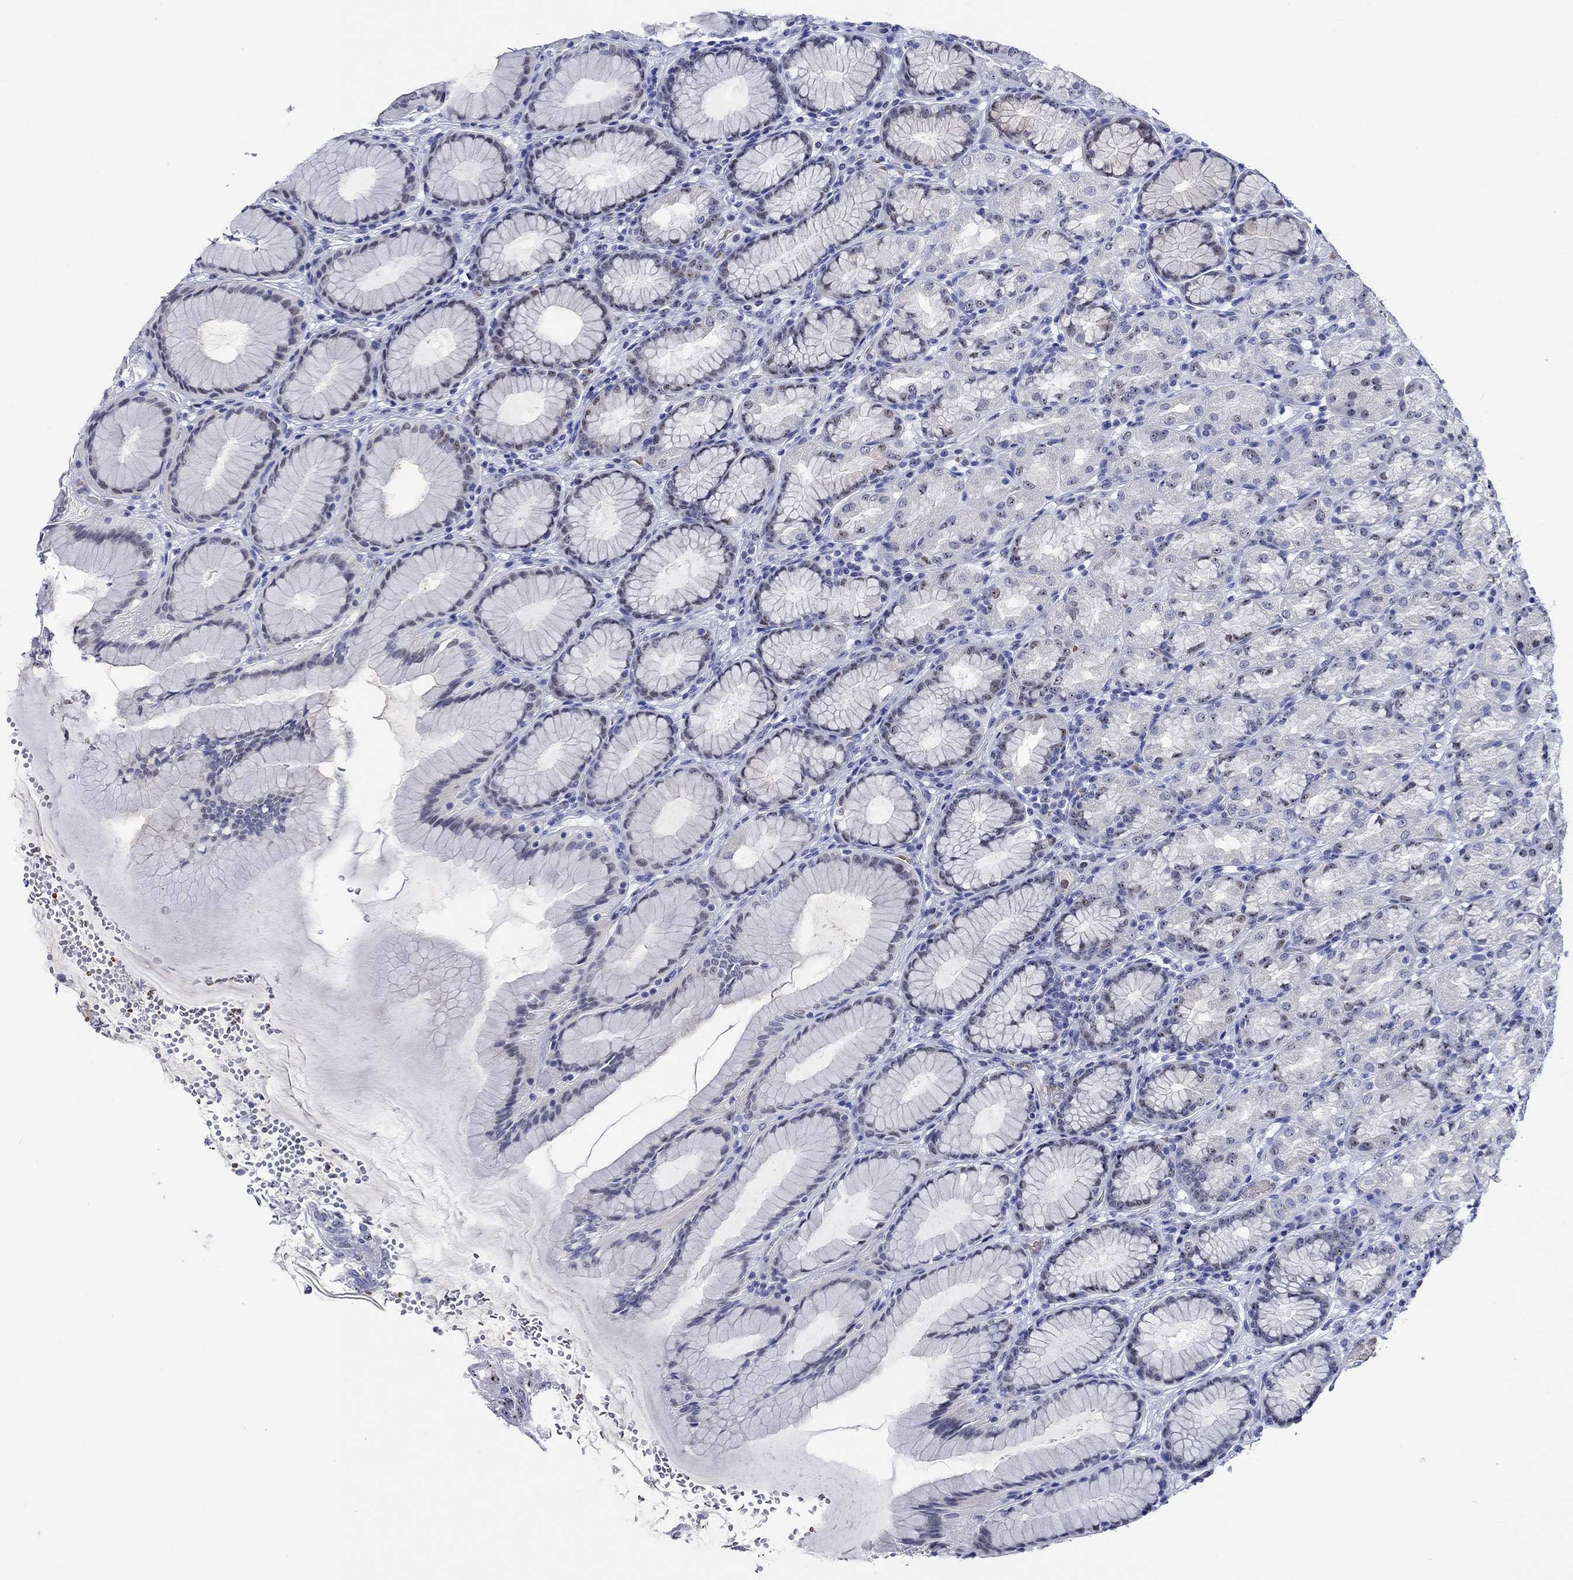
{"staining": {"intensity": "strong", "quantity": "25%-75%", "location": "nuclear"}, "tissue": "stomach", "cell_type": "Glandular cells", "image_type": "normal", "snomed": [{"axis": "morphology", "description": "Normal tissue, NOS"}, {"axis": "morphology", "description": "Adenocarcinoma, NOS"}, {"axis": "topography", "description": "Stomach"}], "caption": "Approximately 25%-75% of glandular cells in normal human stomach demonstrate strong nuclear protein staining as visualized by brown immunohistochemical staining.", "gene": "ZNF446", "patient": {"sex": "female", "age": 79}}